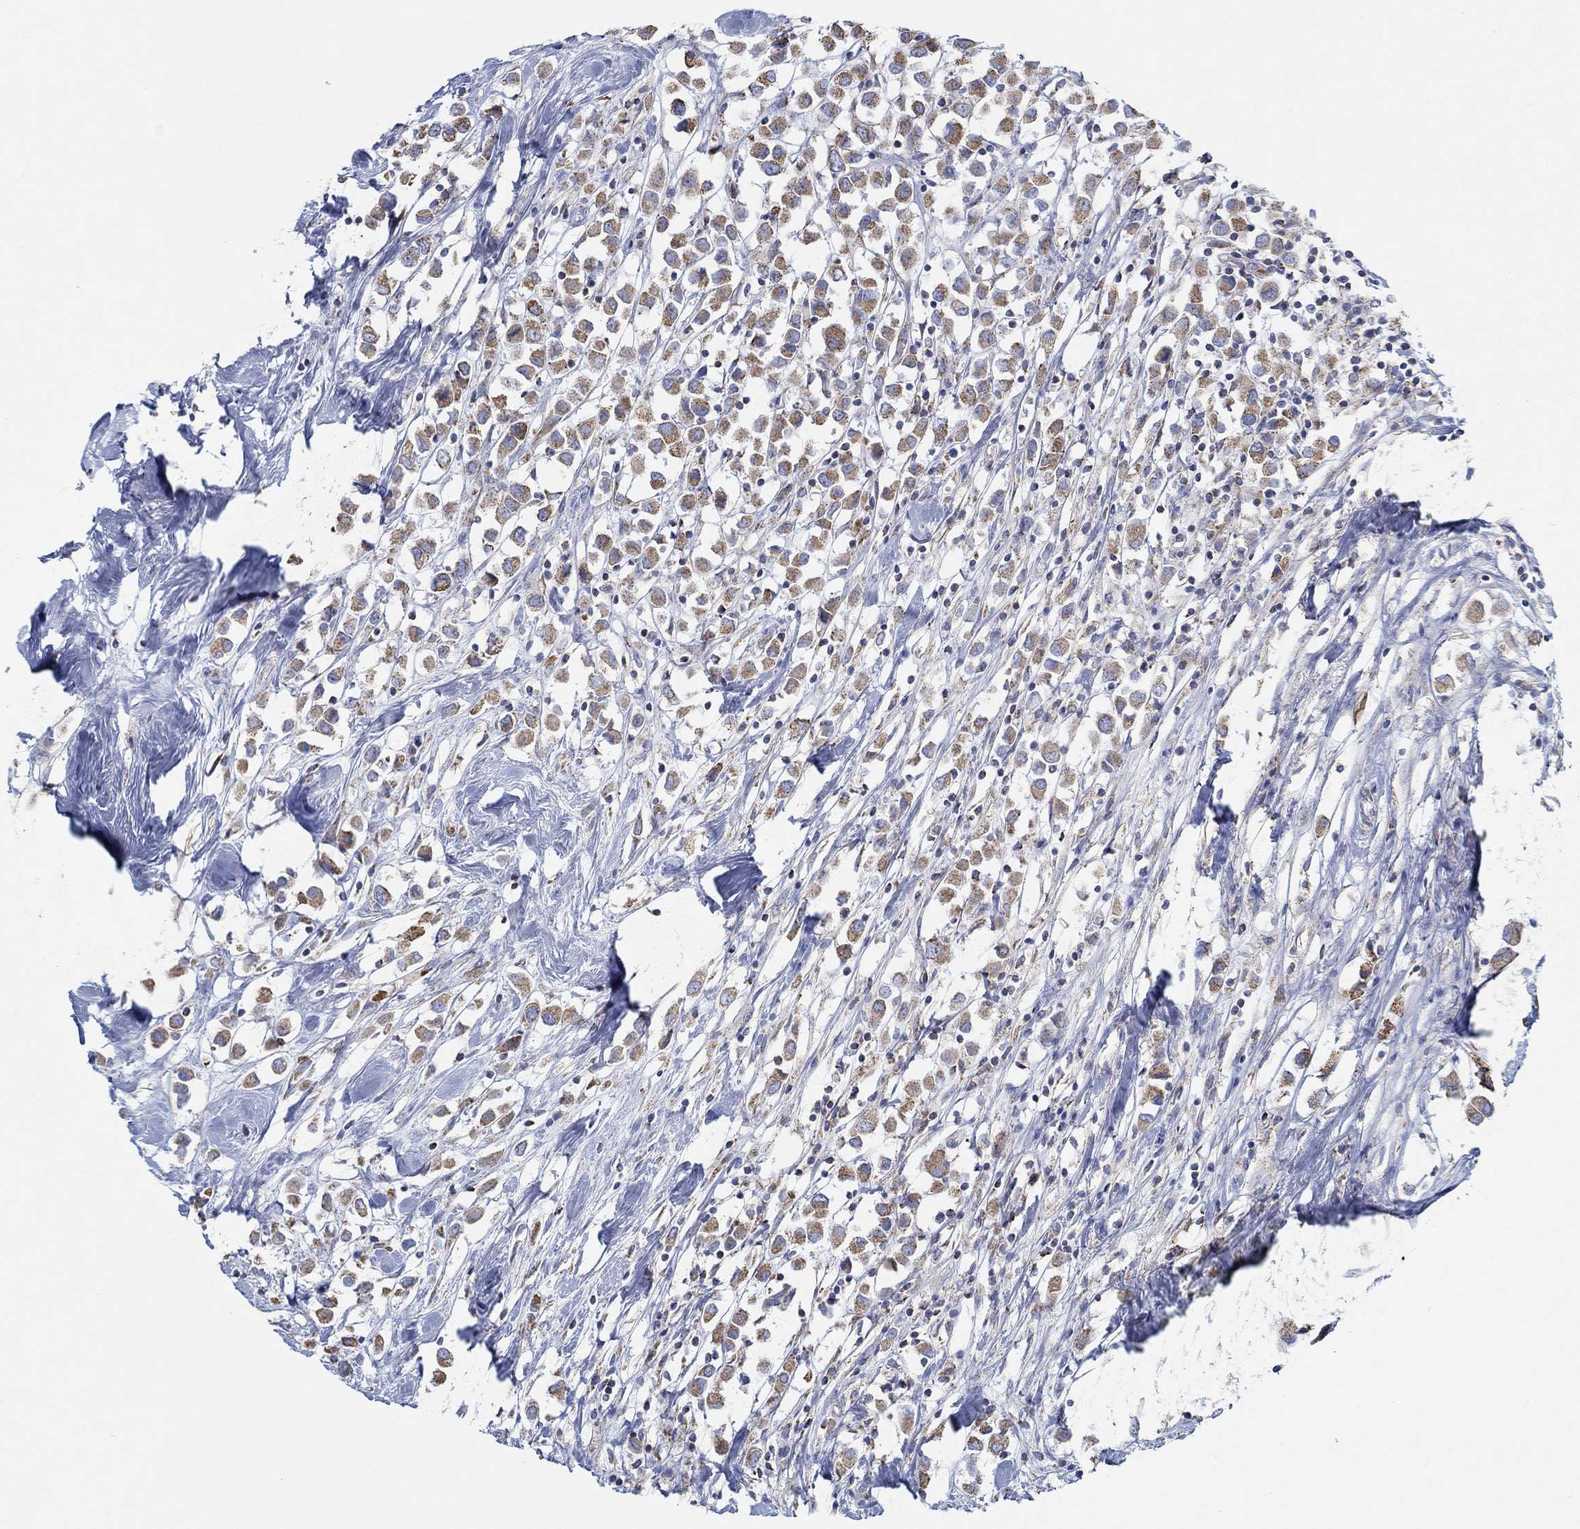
{"staining": {"intensity": "moderate", "quantity": ">75%", "location": "cytoplasmic/membranous"}, "tissue": "breast cancer", "cell_type": "Tumor cells", "image_type": "cancer", "snomed": [{"axis": "morphology", "description": "Duct carcinoma"}, {"axis": "topography", "description": "Breast"}], "caption": "High-power microscopy captured an immunohistochemistry (IHC) photomicrograph of breast cancer, revealing moderate cytoplasmic/membranous positivity in about >75% of tumor cells.", "gene": "GLOD5", "patient": {"sex": "female", "age": 61}}